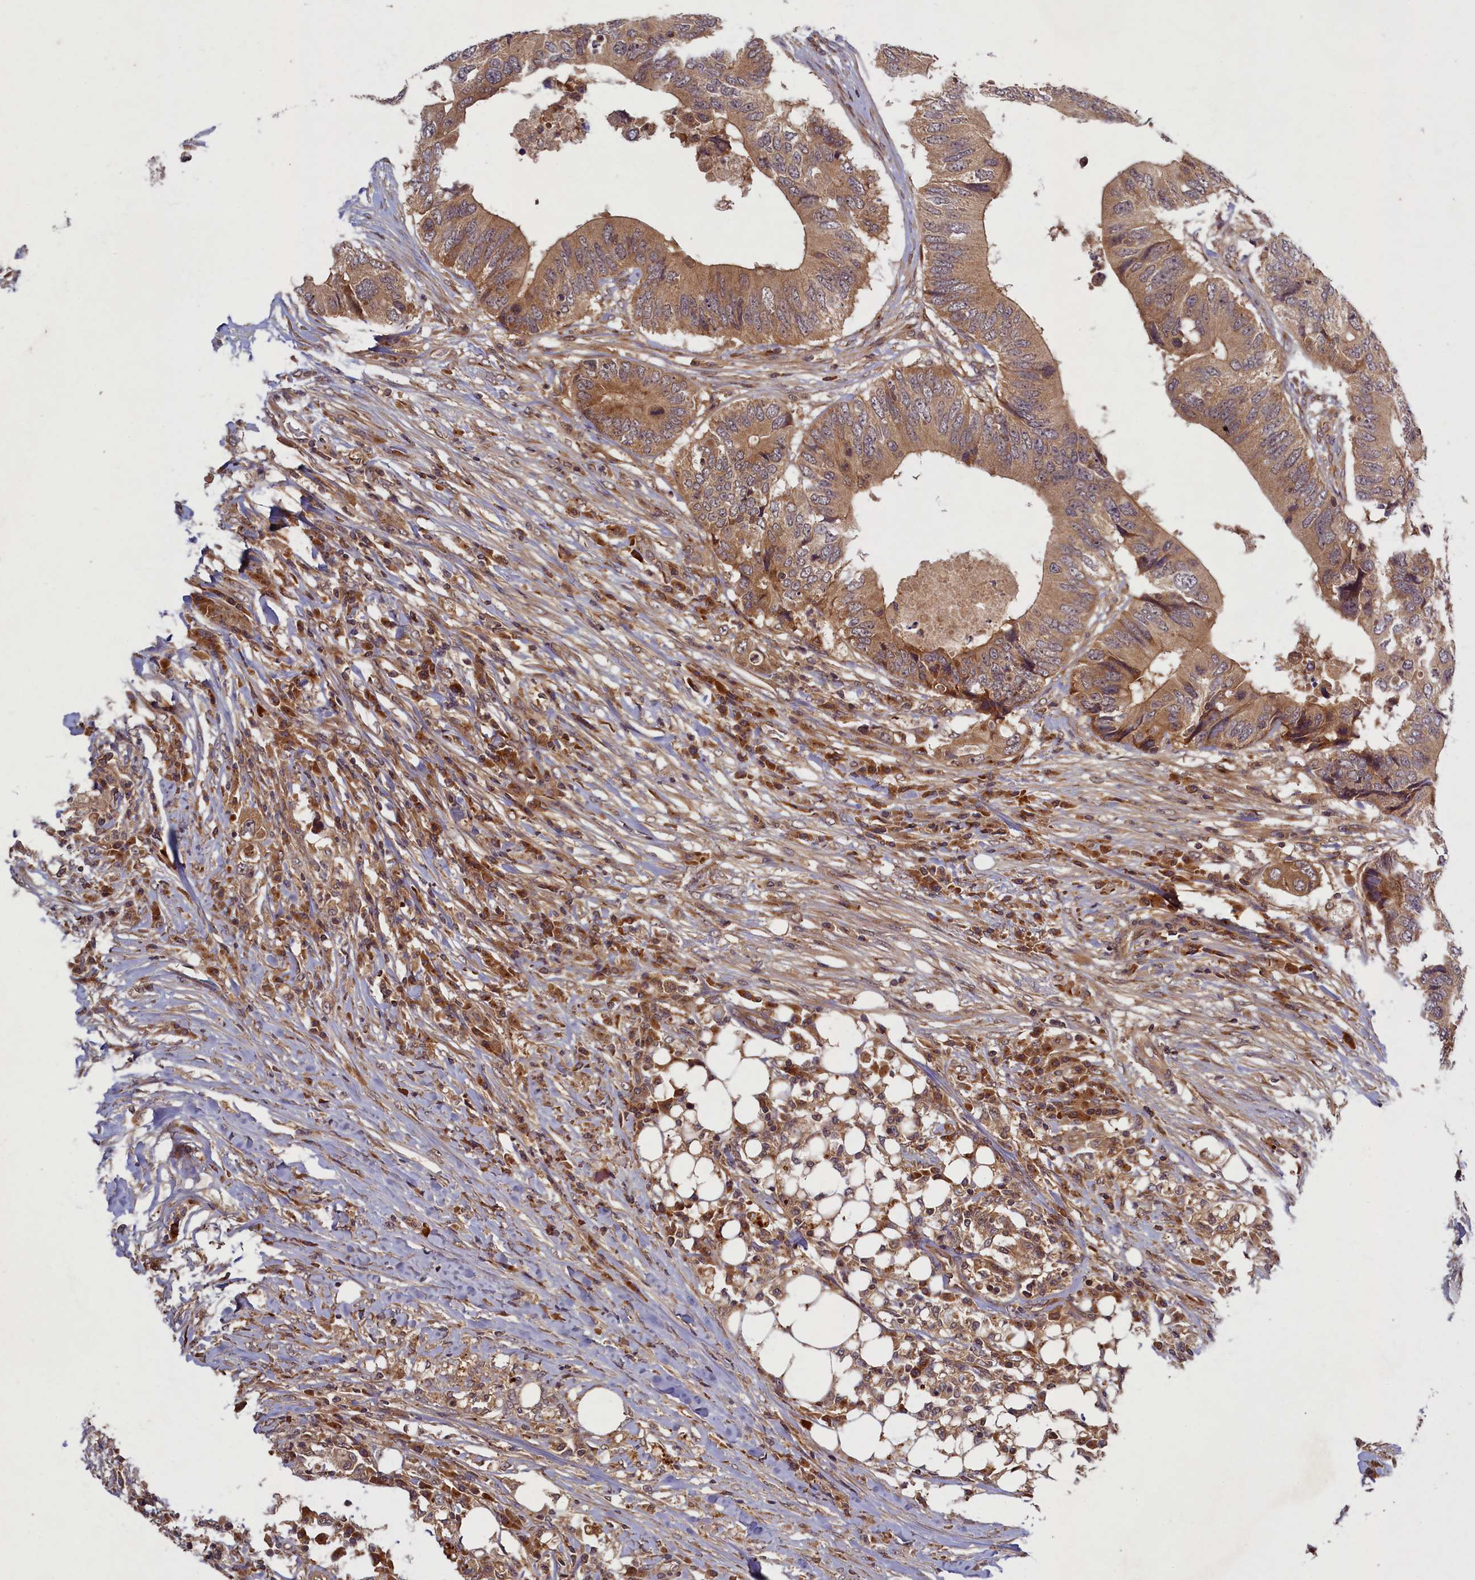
{"staining": {"intensity": "moderate", "quantity": ">75%", "location": "cytoplasmic/membranous"}, "tissue": "colorectal cancer", "cell_type": "Tumor cells", "image_type": "cancer", "snomed": [{"axis": "morphology", "description": "Adenocarcinoma, NOS"}, {"axis": "topography", "description": "Colon"}], "caption": "Colorectal cancer tissue shows moderate cytoplasmic/membranous positivity in about >75% of tumor cells", "gene": "BICD1", "patient": {"sex": "male", "age": 71}}